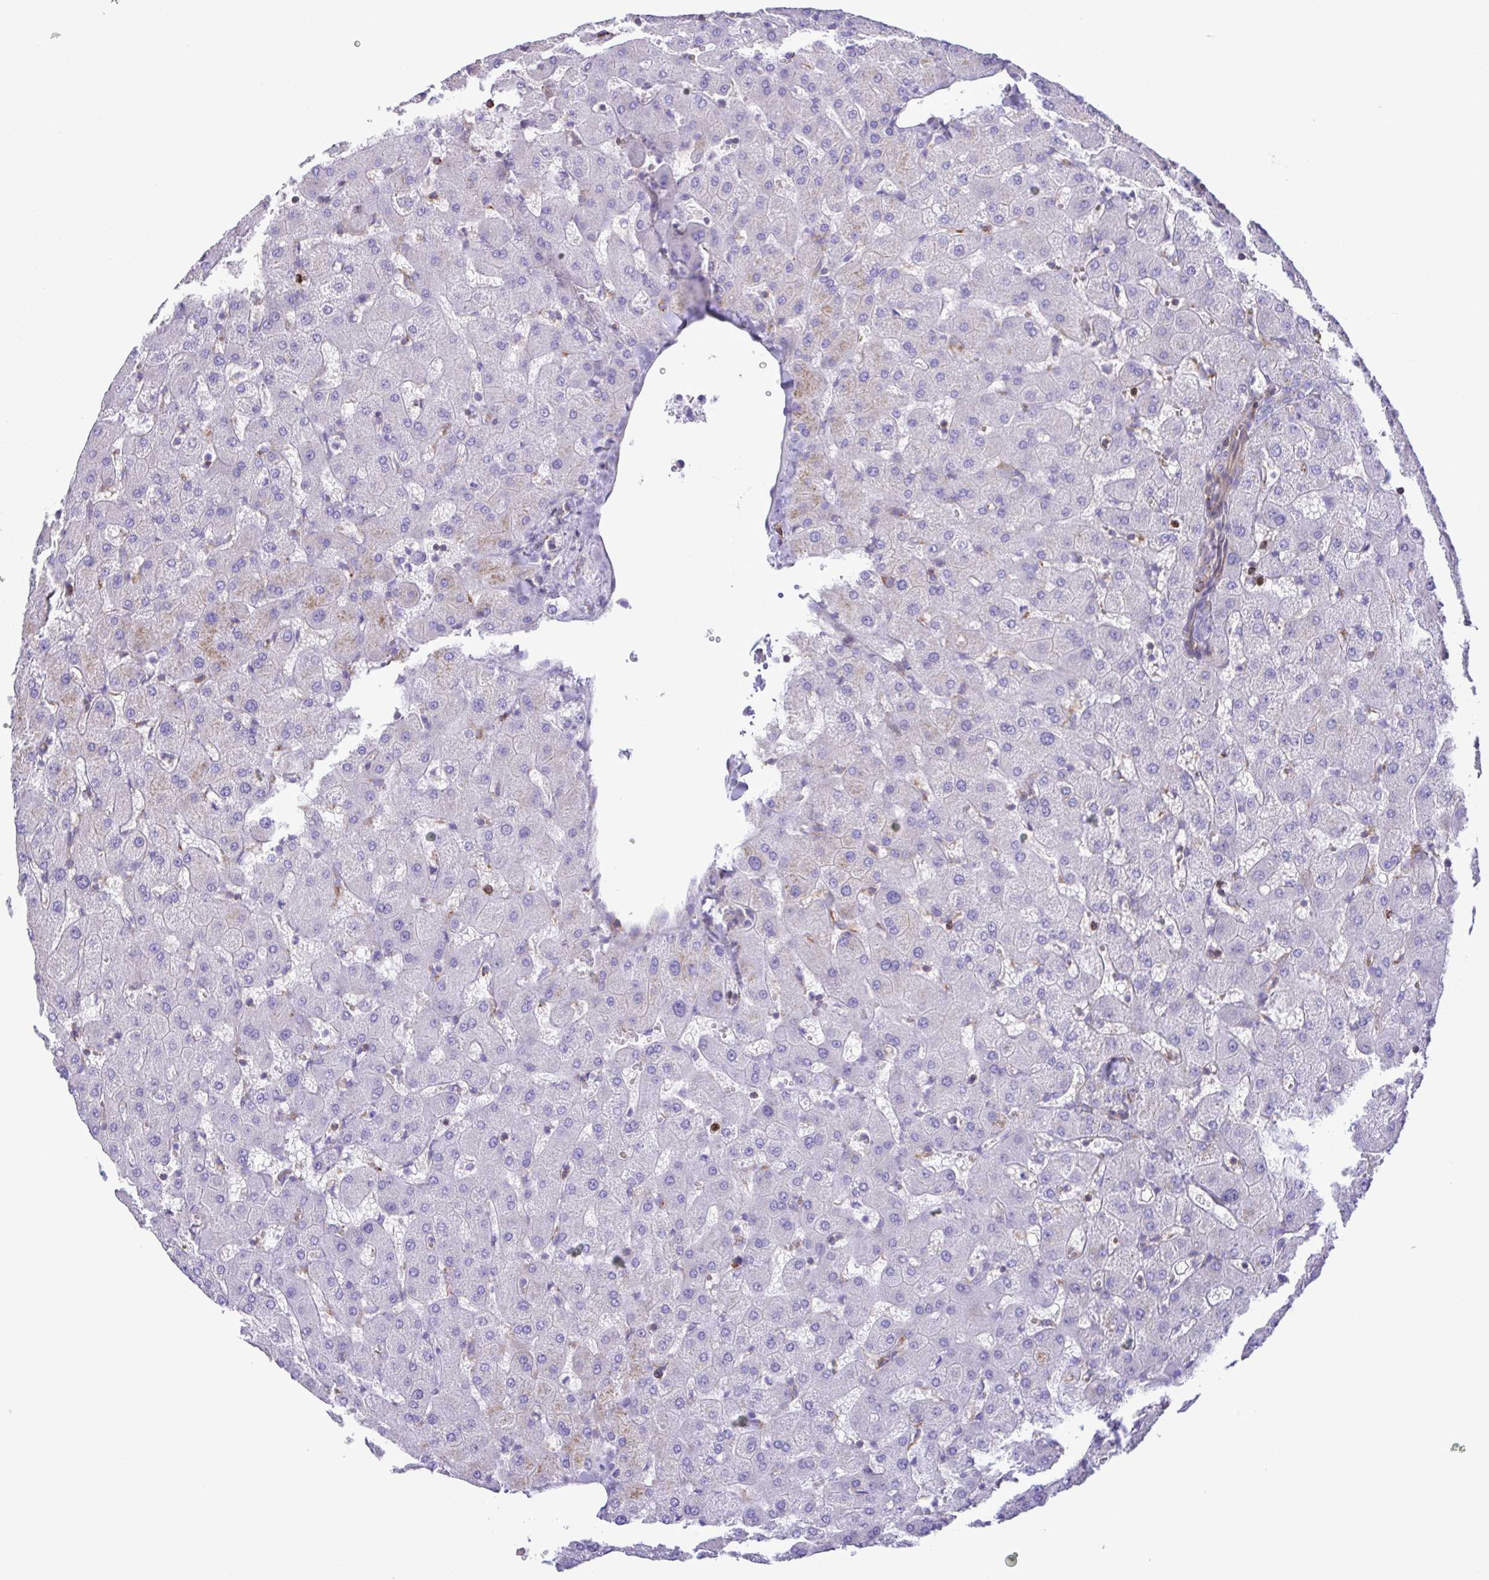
{"staining": {"intensity": "negative", "quantity": "none", "location": "none"}, "tissue": "liver", "cell_type": "Cholangiocytes", "image_type": "normal", "snomed": [{"axis": "morphology", "description": "Normal tissue, NOS"}, {"axis": "topography", "description": "Liver"}], "caption": "This micrograph is of normal liver stained with IHC to label a protein in brown with the nuclei are counter-stained blue. There is no staining in cholangiocytes.", "gene": "FLT1", "patient": {"sex": "female", "age": 63}}